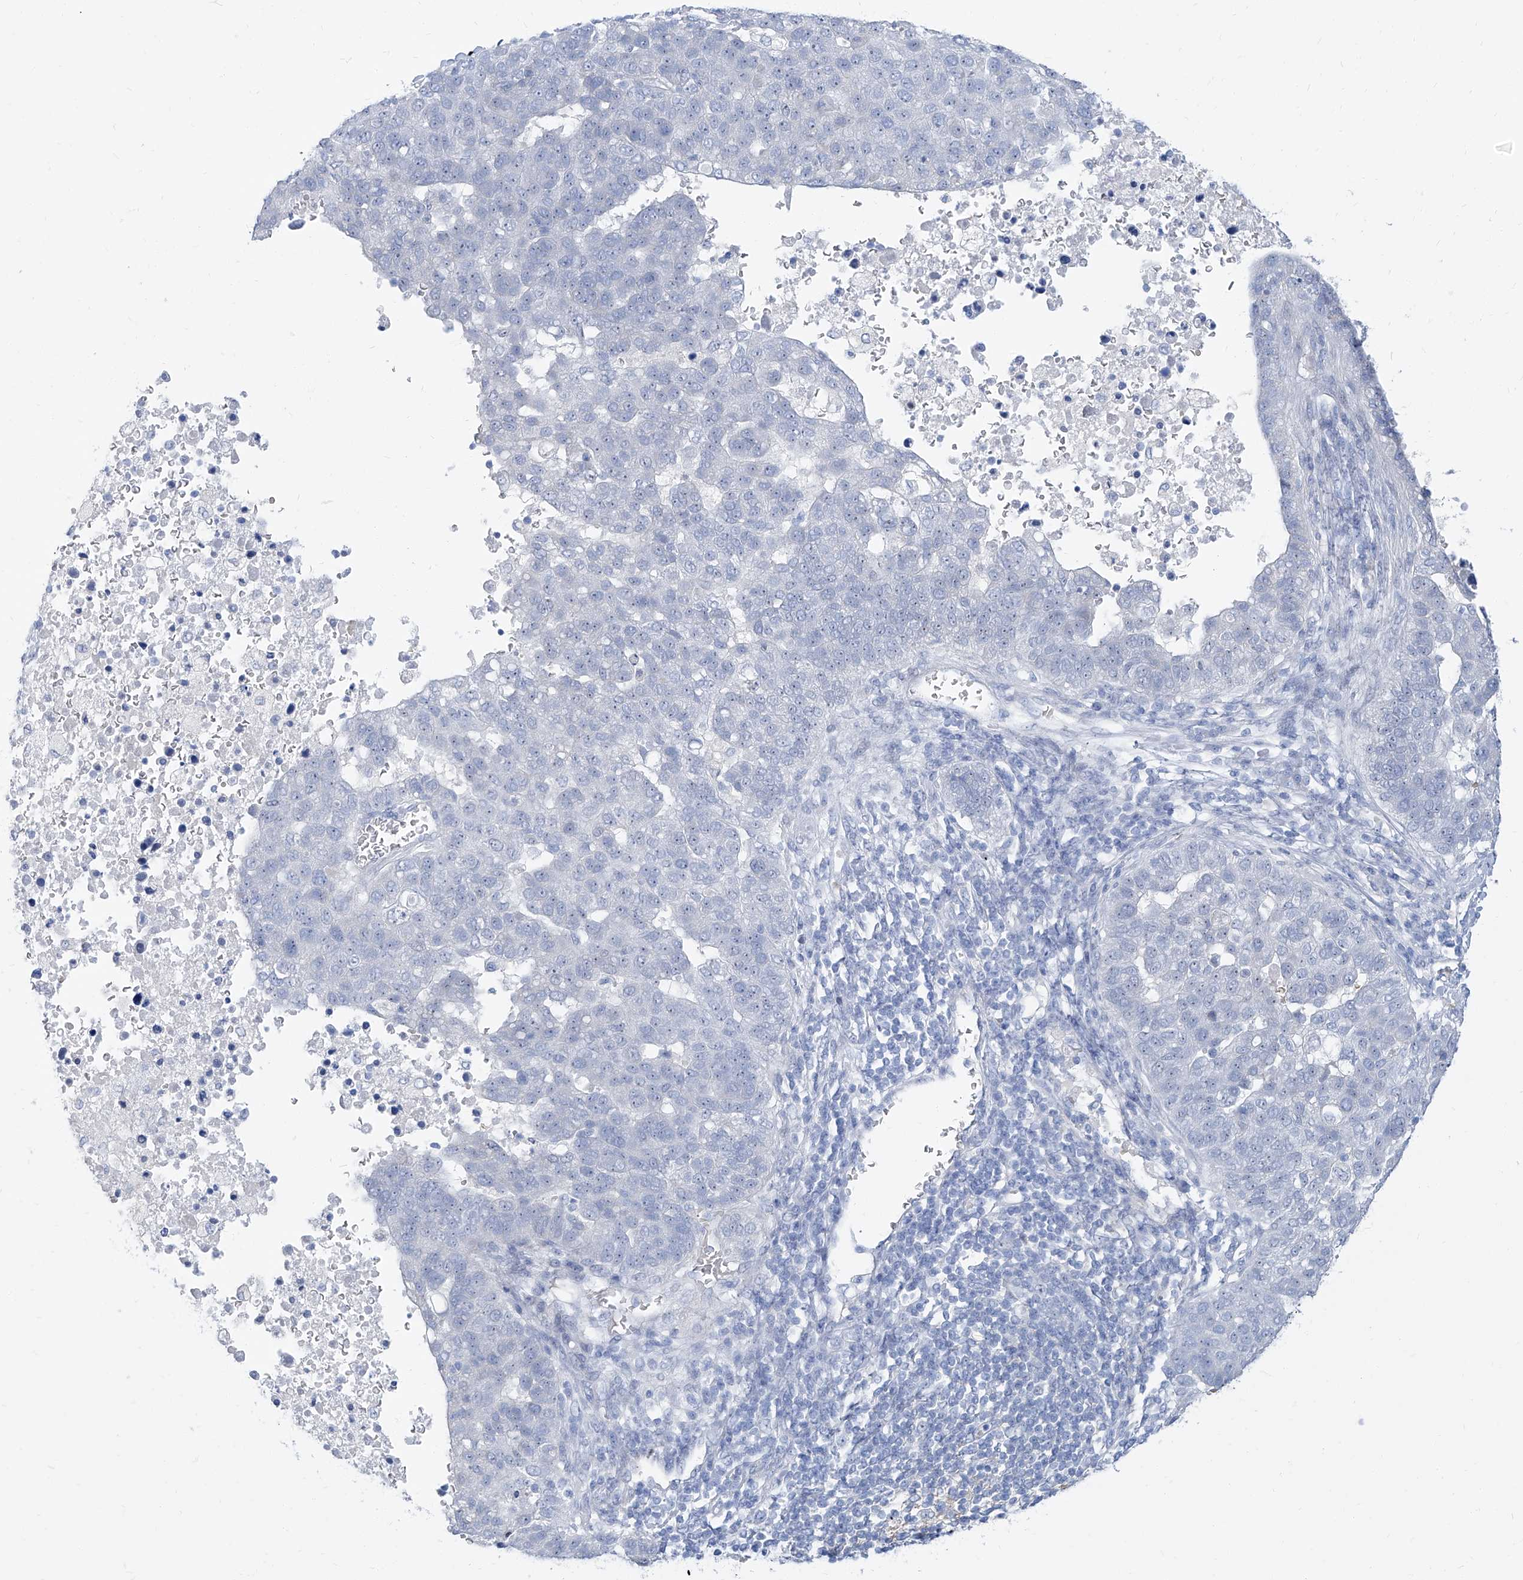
{"staining": {"intensity": "negative", "quantity": "none", "location": "none"}, "tissue": "pancreatic cancer", "cell_type": "Tumor cells", "image_type": "cancer", "snomed": [{"axis": "morphology", "description": "Adenocarcinoma, NOS"}, {"axis": "topography", "description": "Pancreas"}], "caption": "Immunohistochemical staining of human pancreatic cancer demonstrates no significant staining in tumor cells.", "gene": "TXLNB", "patient": {"sex": "female", "age": 61}}